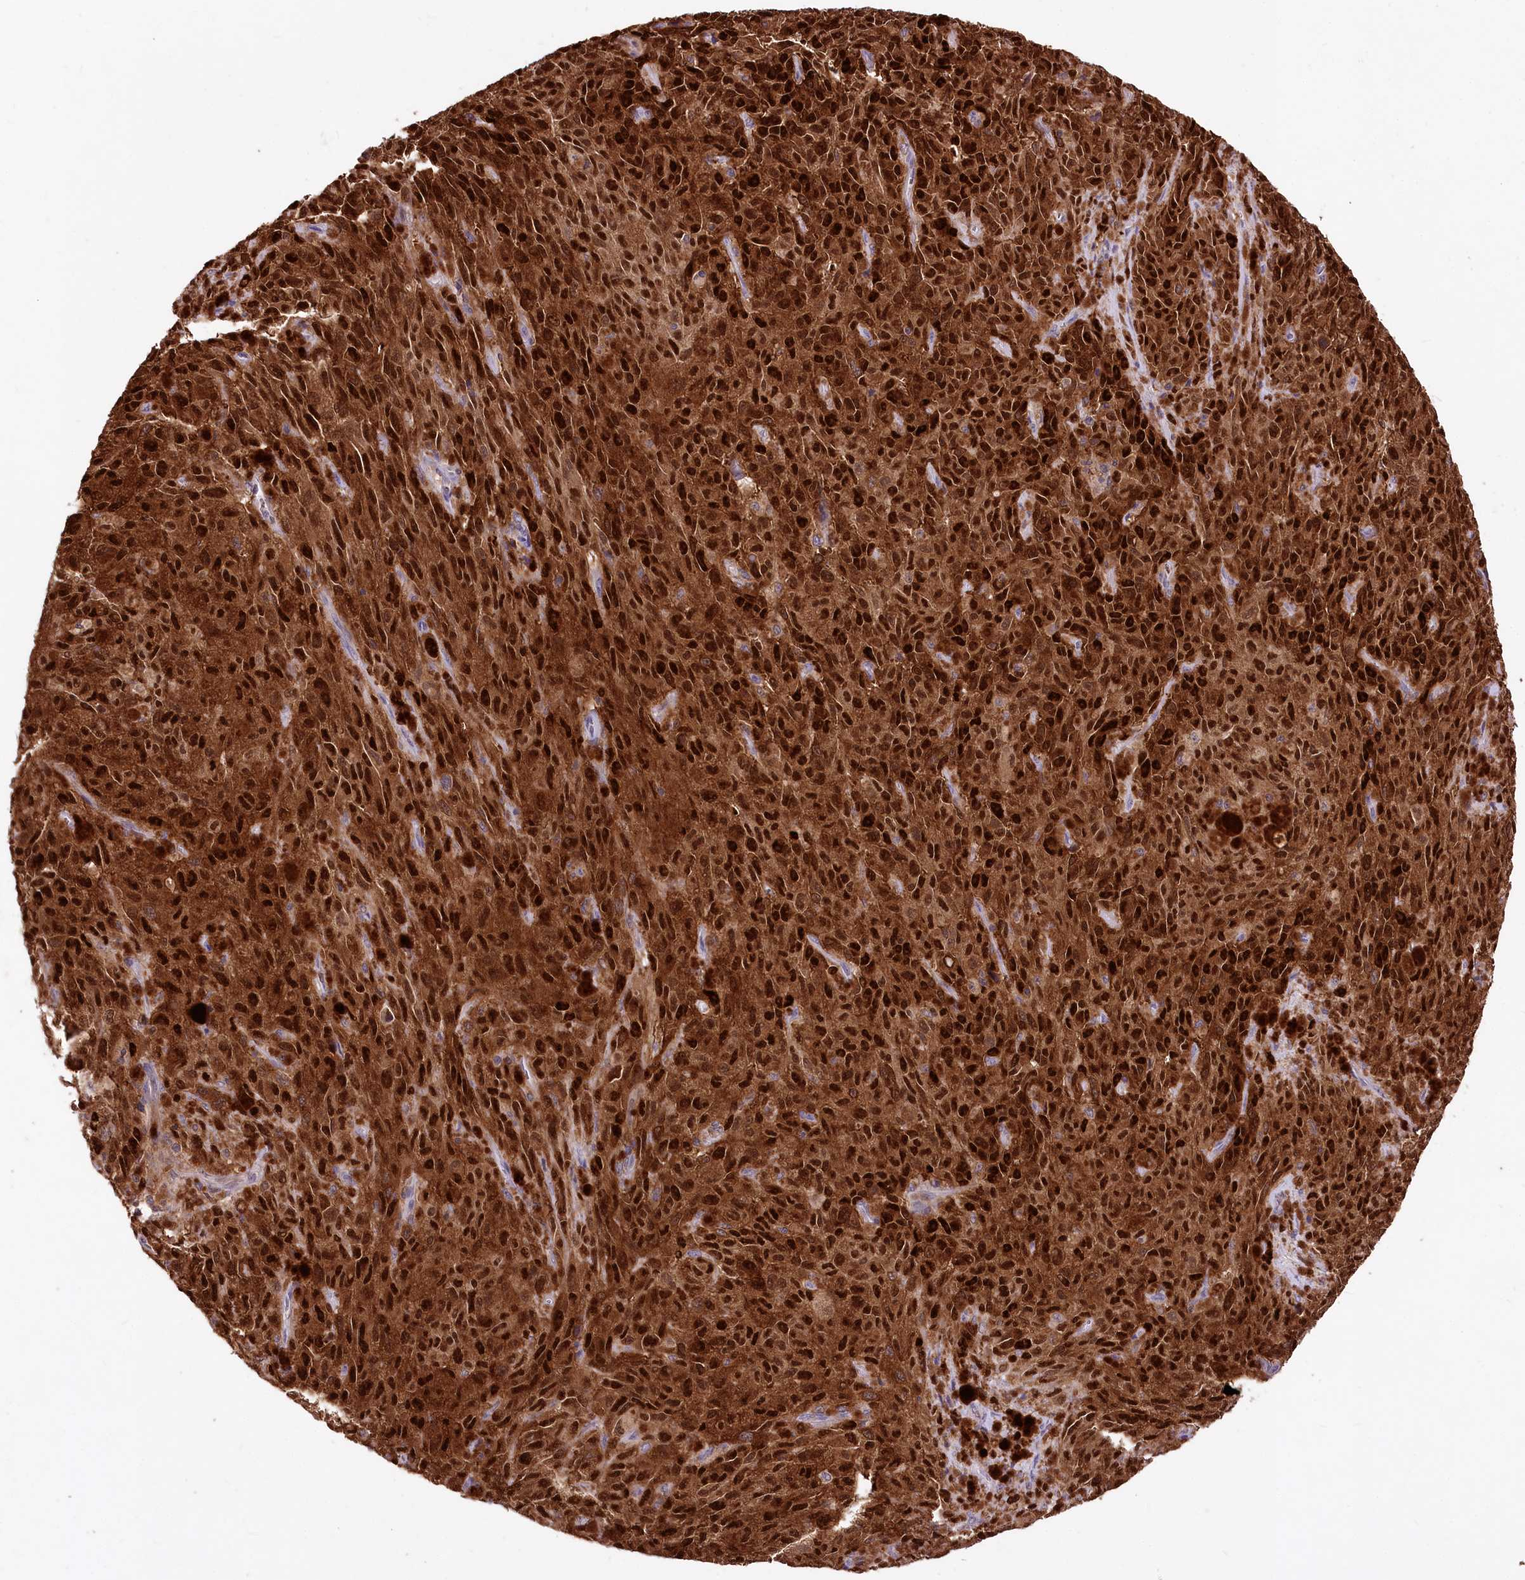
{"staining": {"intensity": "strong", "quantity": ">75%", "location": "cytoplasmic/membranous,nuclear"}, "tissue": "melanoma", "cell_type": "Tumor cells", "image_type": "cancer", "snomed": [{"axis": "morphology", "description": "Malignant melanoma, NOS"}, {"axis": "topography", "description": "Skin"}], "caption": "Immunohistochemical staining of human malignant melanoma demonstrates strong cytoplasmic/membranous and nuclear protein staining in about >75% of tumor cells.", "gene": "SERGEF", "patient": {"sex": "female", "age": 82}}